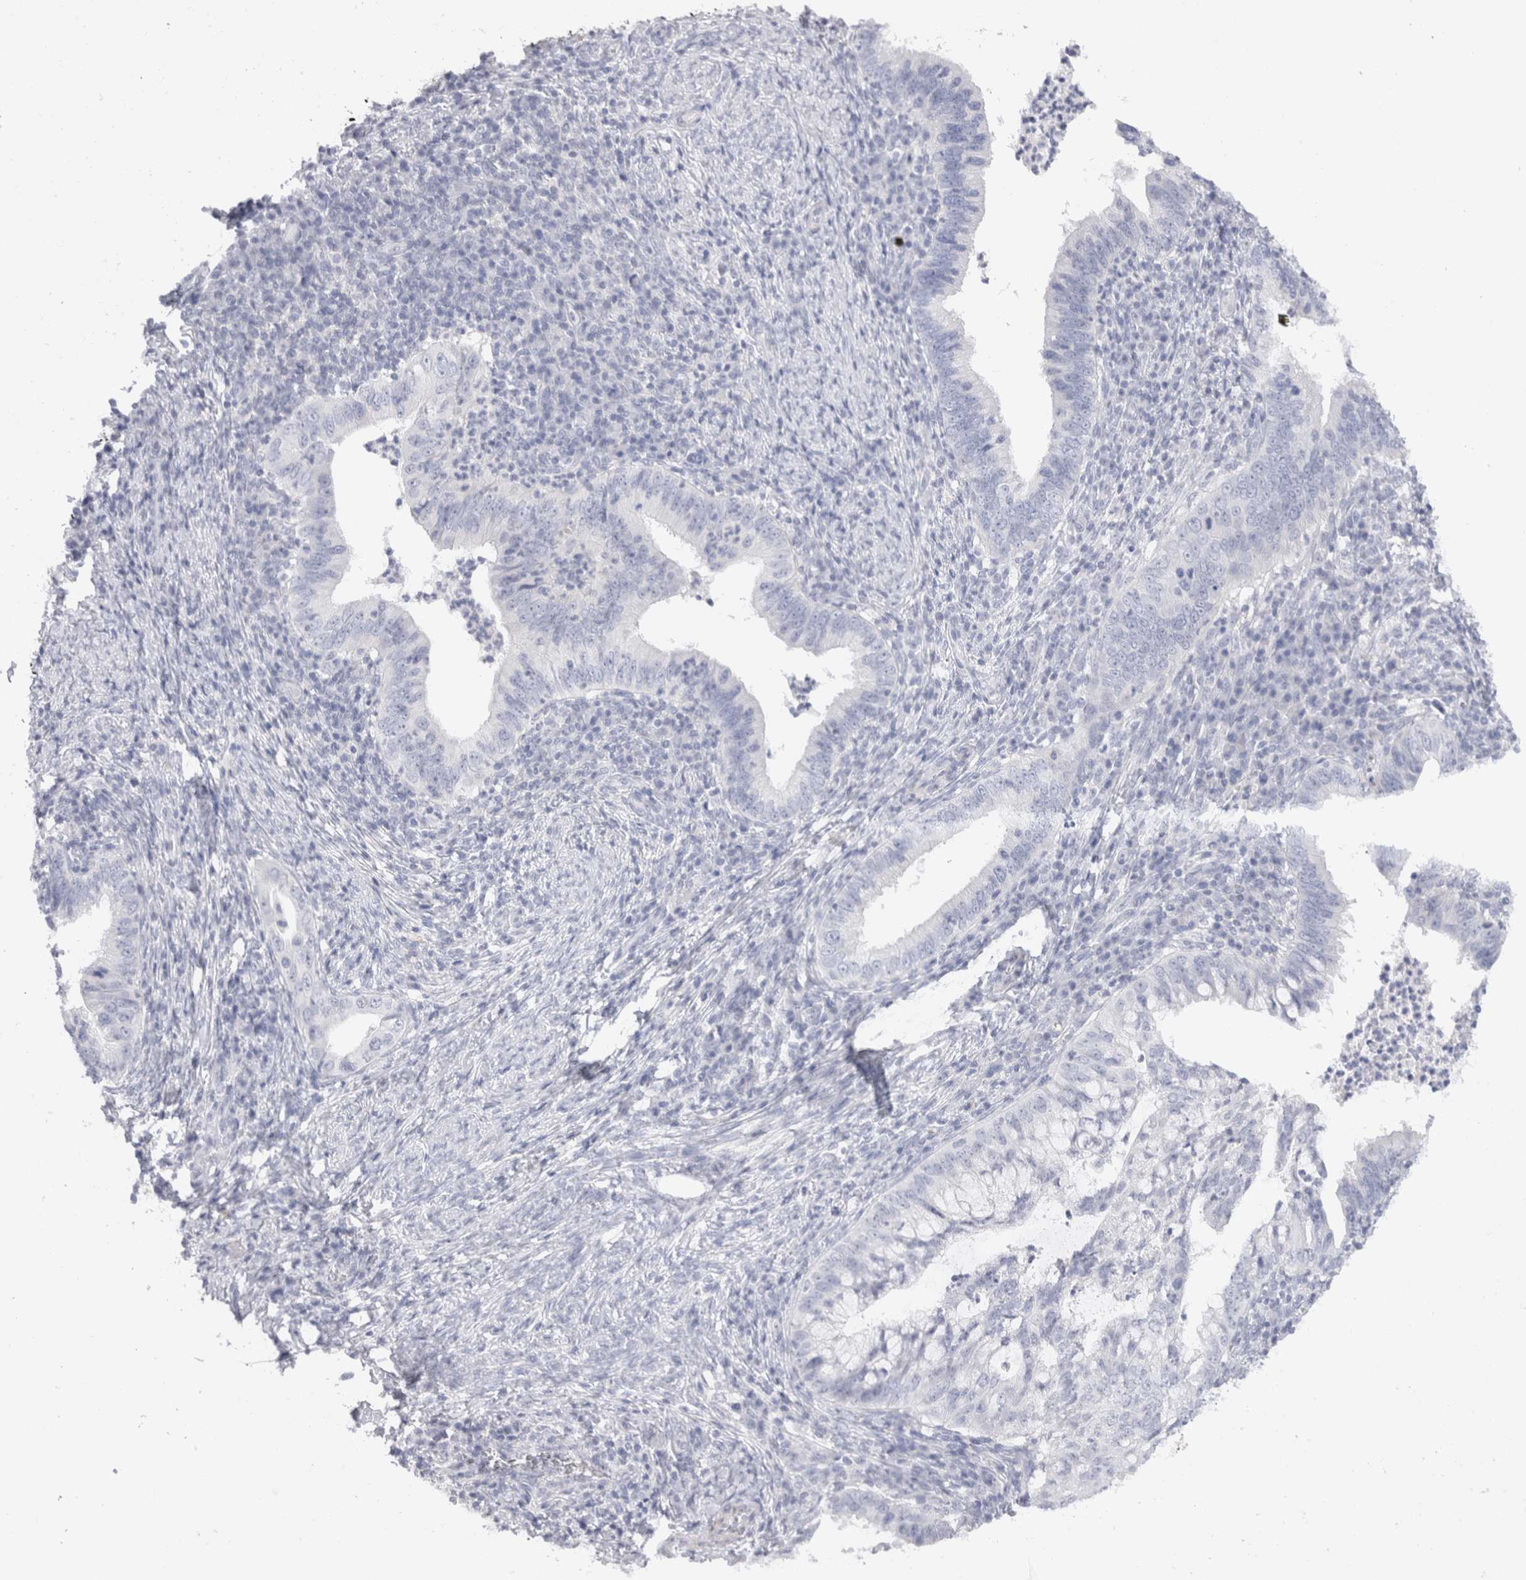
{"staining": {"intensity": "negative", "quantity": "none", "location": "none"}, "tissue": "cervical cancer", "cell_type": "Tumor cells", "image_type": "cancer", "snomed": [{"axis": "morphology", "description": "Adenocarcinoma, NOS"}, {"axis": "topography", "description": "Cervix"}], "caption": "Cervical cancer stained for a protein using immunohistochemistry reveals no expression tumor cells.", "gene": "C9orf50", "patient": {"sex": "female", "age": 36}}